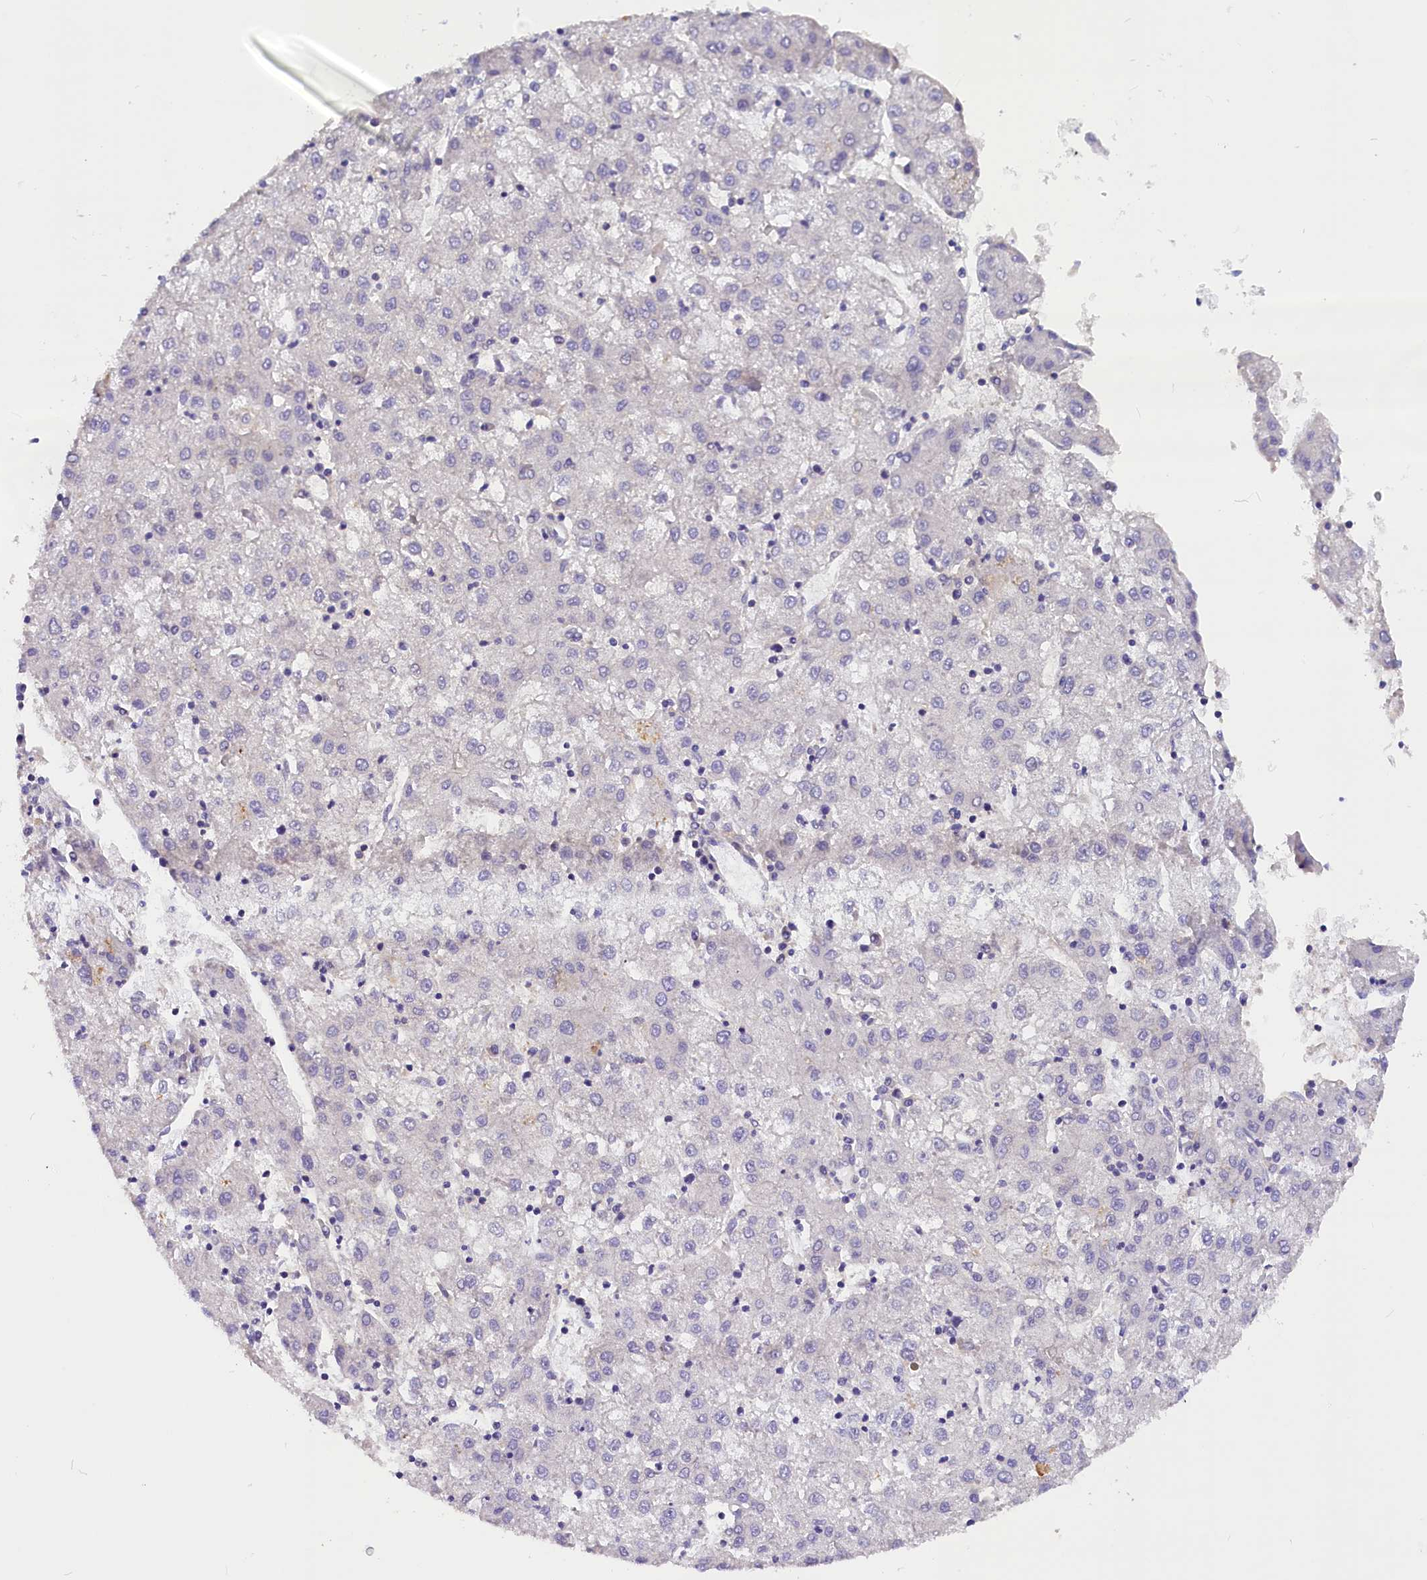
{"staining": {"intensity": "negative", "quantity": "none", "location": "none"}, "tissue": "liver cancer", "cell_type": "Tumor cells", "image_type": "cancer", "snomed": [{"axis": "morphology", "description": "Carcinoma, Hepatocellular, NOS"}, {"axis": "topography", "description": "Liver"}], "caption": "Tumor cells are negative for protein expression in human liver cancer.", "gene": "AP3B2", "patient": {"sex": "male", "age": 72}}